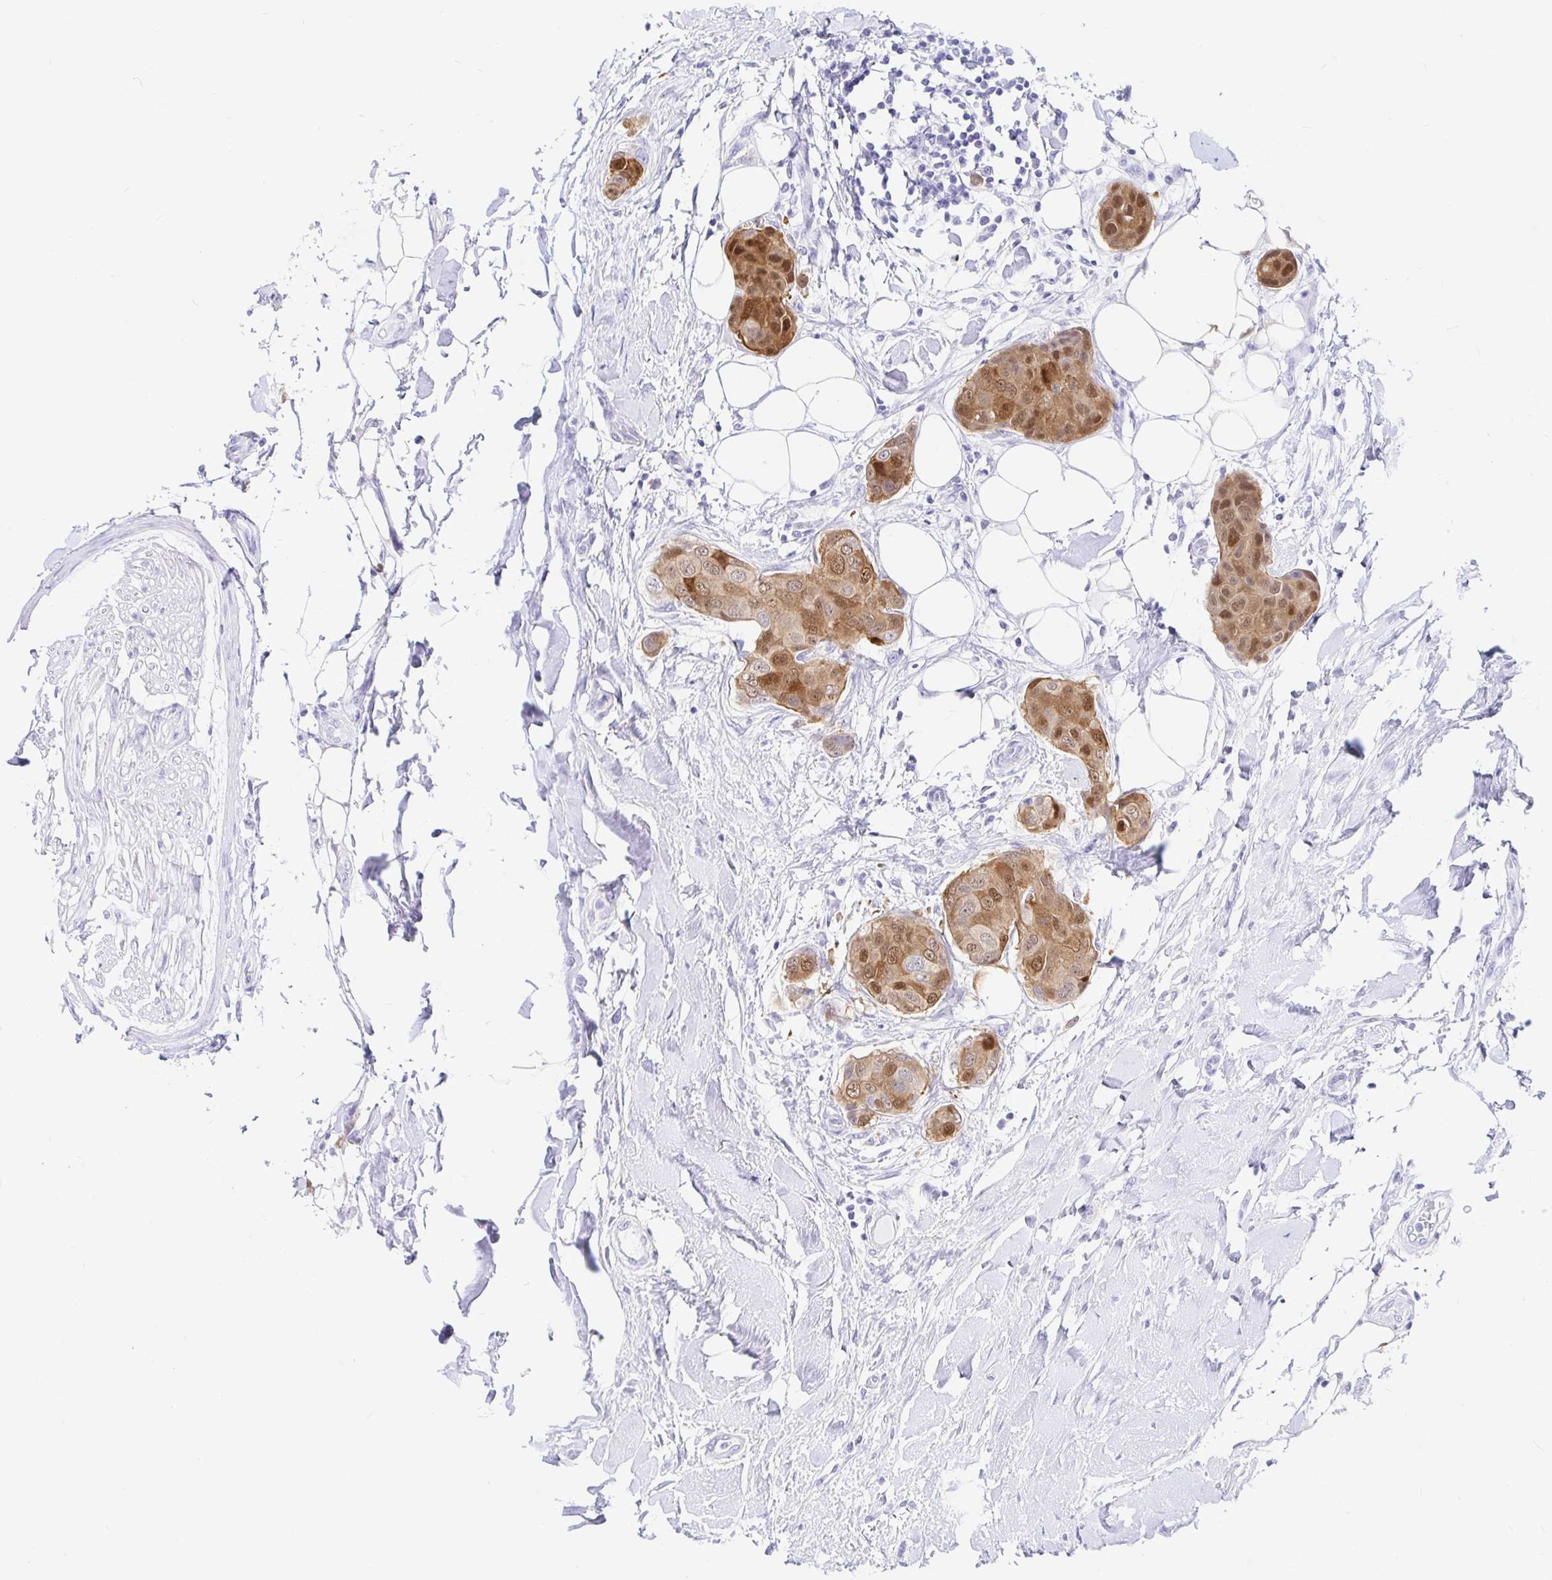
{"staining": {"intensity": "moderate", "quantity": "25%-75%", "location": "cytoplasmic/membranous,nuclear"}, "tissue": "breast cancer", "cell_type": "Tumor cells", "image_type": "cancer", "snomed": [{"axis": "morphology", "description": "Duct carcinoma"}, {"axis": "topography", "description": "Breast"}, {"axis": "topography", "description": "Lymph node"}], "caption": "Human intraductal carcinoma (breast) stained with a protein marker exhibits moderate staining in tumor cells.", "gene": "PPP1R1B", "patient": {"sex": "female", "age": 80}}